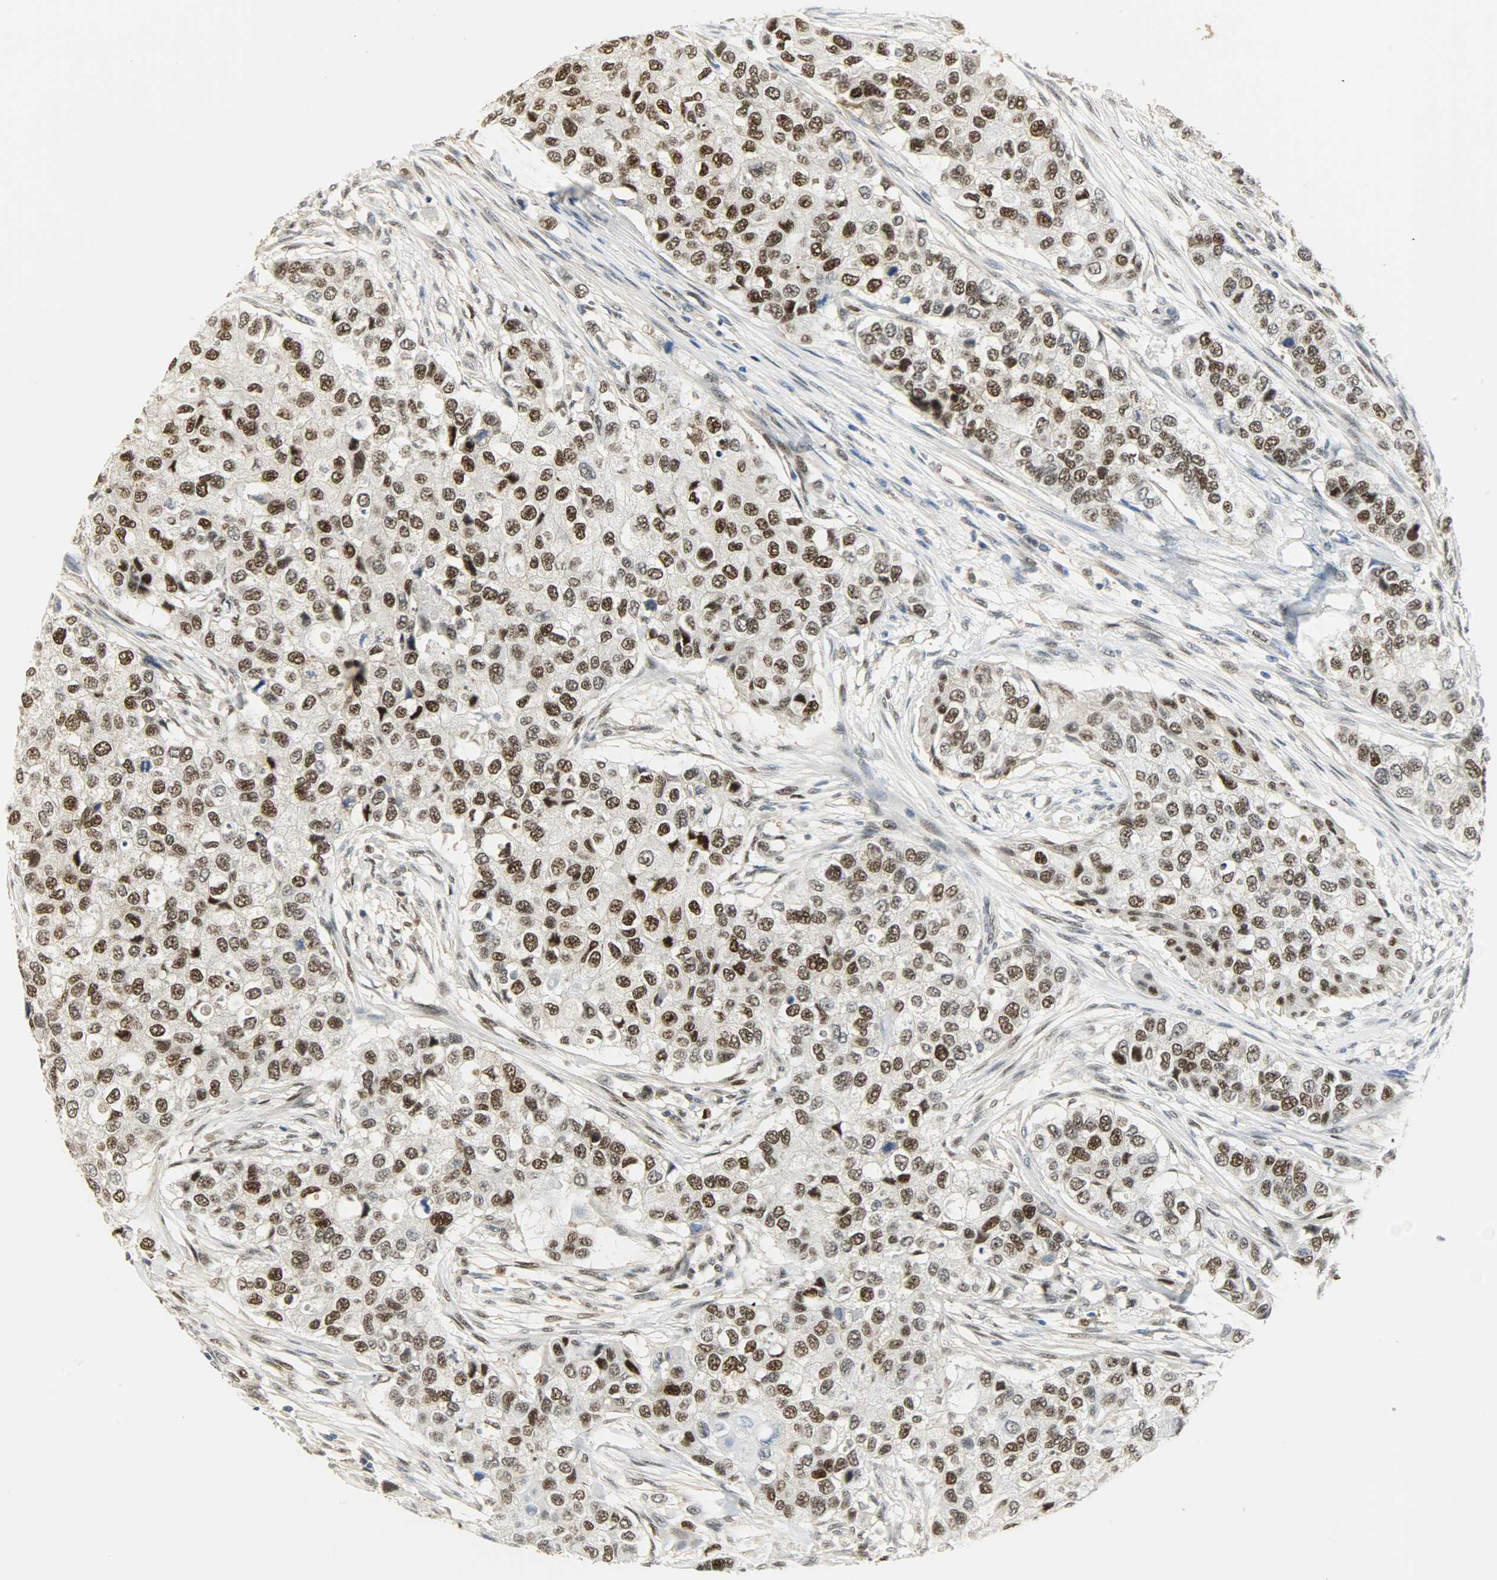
{"staining": {"intensity": "strong", "quantity": ">75%", "location": "nuclear"}, "tissue": "breast cancer", "cell_type": "Tumor cells", "image_type": "cancer", "snomed": [{"axis": "morphology", "description": "Normal tissue, NOS"}, {"axis": "morphology", "description": "Duct carcinoma"}, {"axis": "topography", "description": "Breast"}], "caption": "The image reveals staining of breast cancer (infiltrating ductal carcinoma), revealing strong nuclear protein staining (brown color) within tumor cells.", "gene": "NPEPL1", "patient": {"sex": "female", "age": 49}}